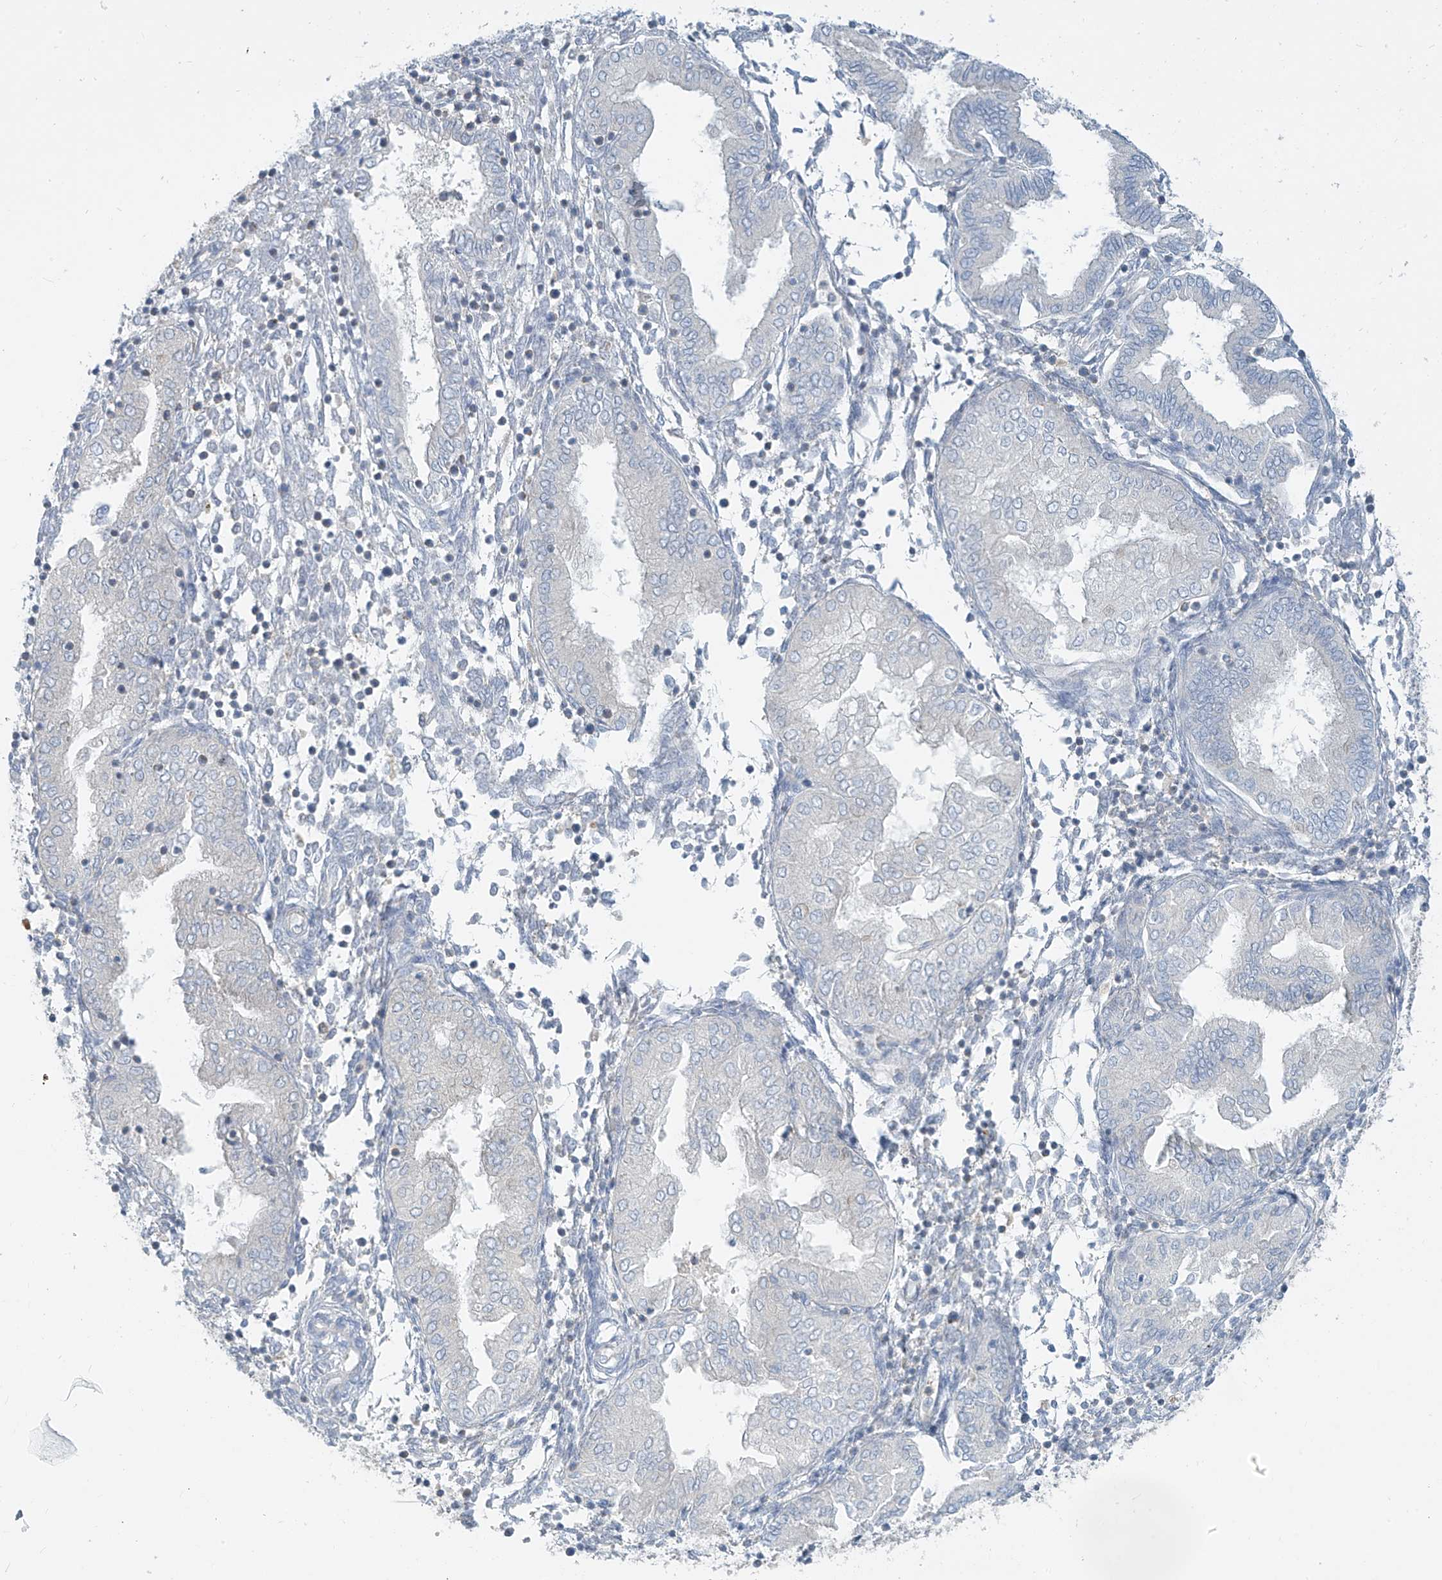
{"staining": {"intensity": "negative", "quantity": "none", "location": "none"}, "tissue": "endometrium", "cell_type": "Cells in endometrial stroma", "image_type": "normal", "snomed": [{"axis": "morphology", "description": "Normal tissue, NOS"}, {"axis": "topography", "description": "Endometrium"}], "caption": "An immunohistochemistry (IHC) micrograph of benign endometrium is shown. There is no staining in cells in endometrial stroma of endometrium. The staining is performed using DAB brown chromogen with nuclei counter-stained in using hematoxylin.", "gene": "DGKQ", "patient": {"sex": "female", "age": 53}}